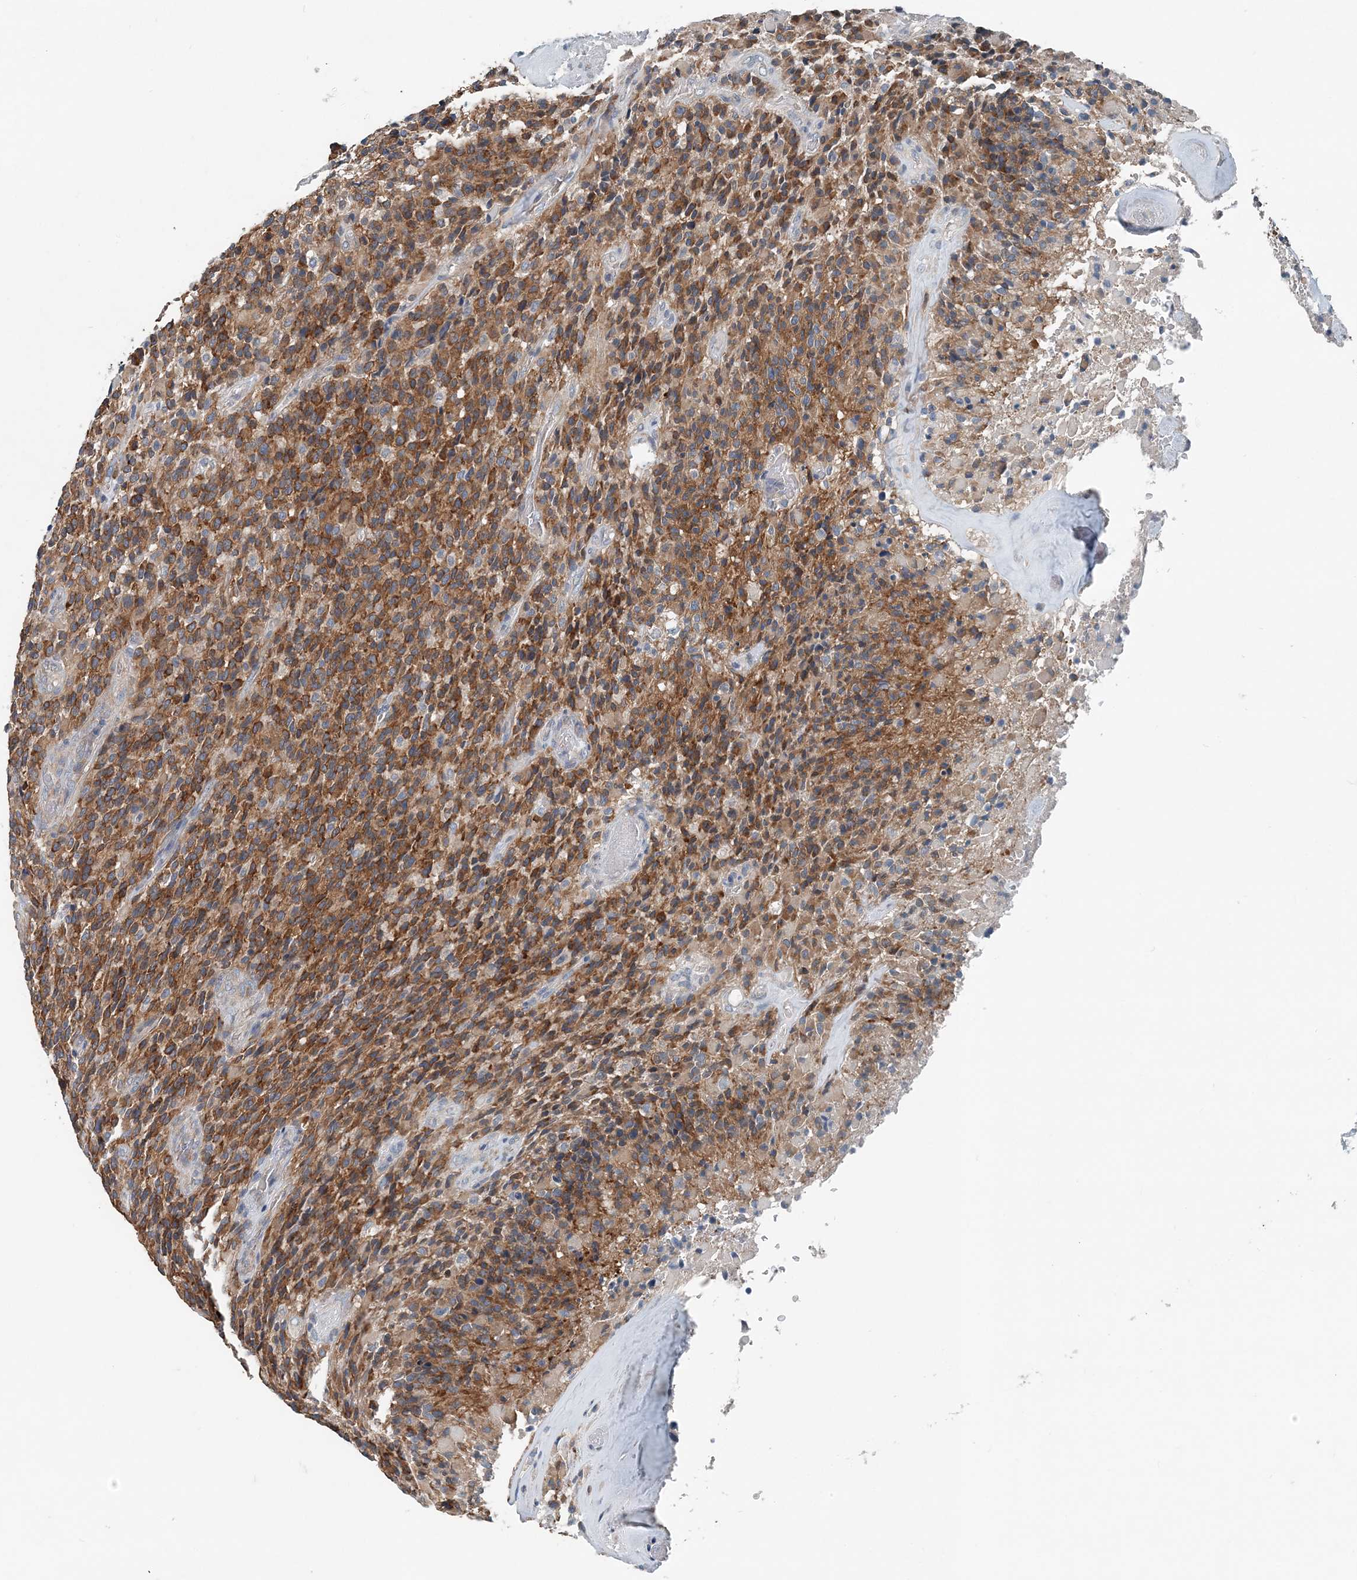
{"staining": {"intensity": "moderate", "quantity": ">75%", "location": "cytoplasmic/membranous"}, "tissue": "glioma", "cell_type": "Tumor cells", "image_type": "cancer", "snomed": [{"axis": "morphology", "description": "Glioma, malignant, High grade"}, {"axis": "topography", "description": "Brain"}], "caption": "Immunohistochemistry staining of malignant high-grade glioma, which demonstrates medium levels of moderate cytoplasmic/membranous positivity in approximately >75% of tumor cells indicating moderate cytoplasmic/membranous protein expression. The staining was performed using DAB (brown) for protein detection and nuclei were counterstained in hematoxylin (blue).", "gene": "EEF1A2", "patient": {"sex": "male", "age": 71}}